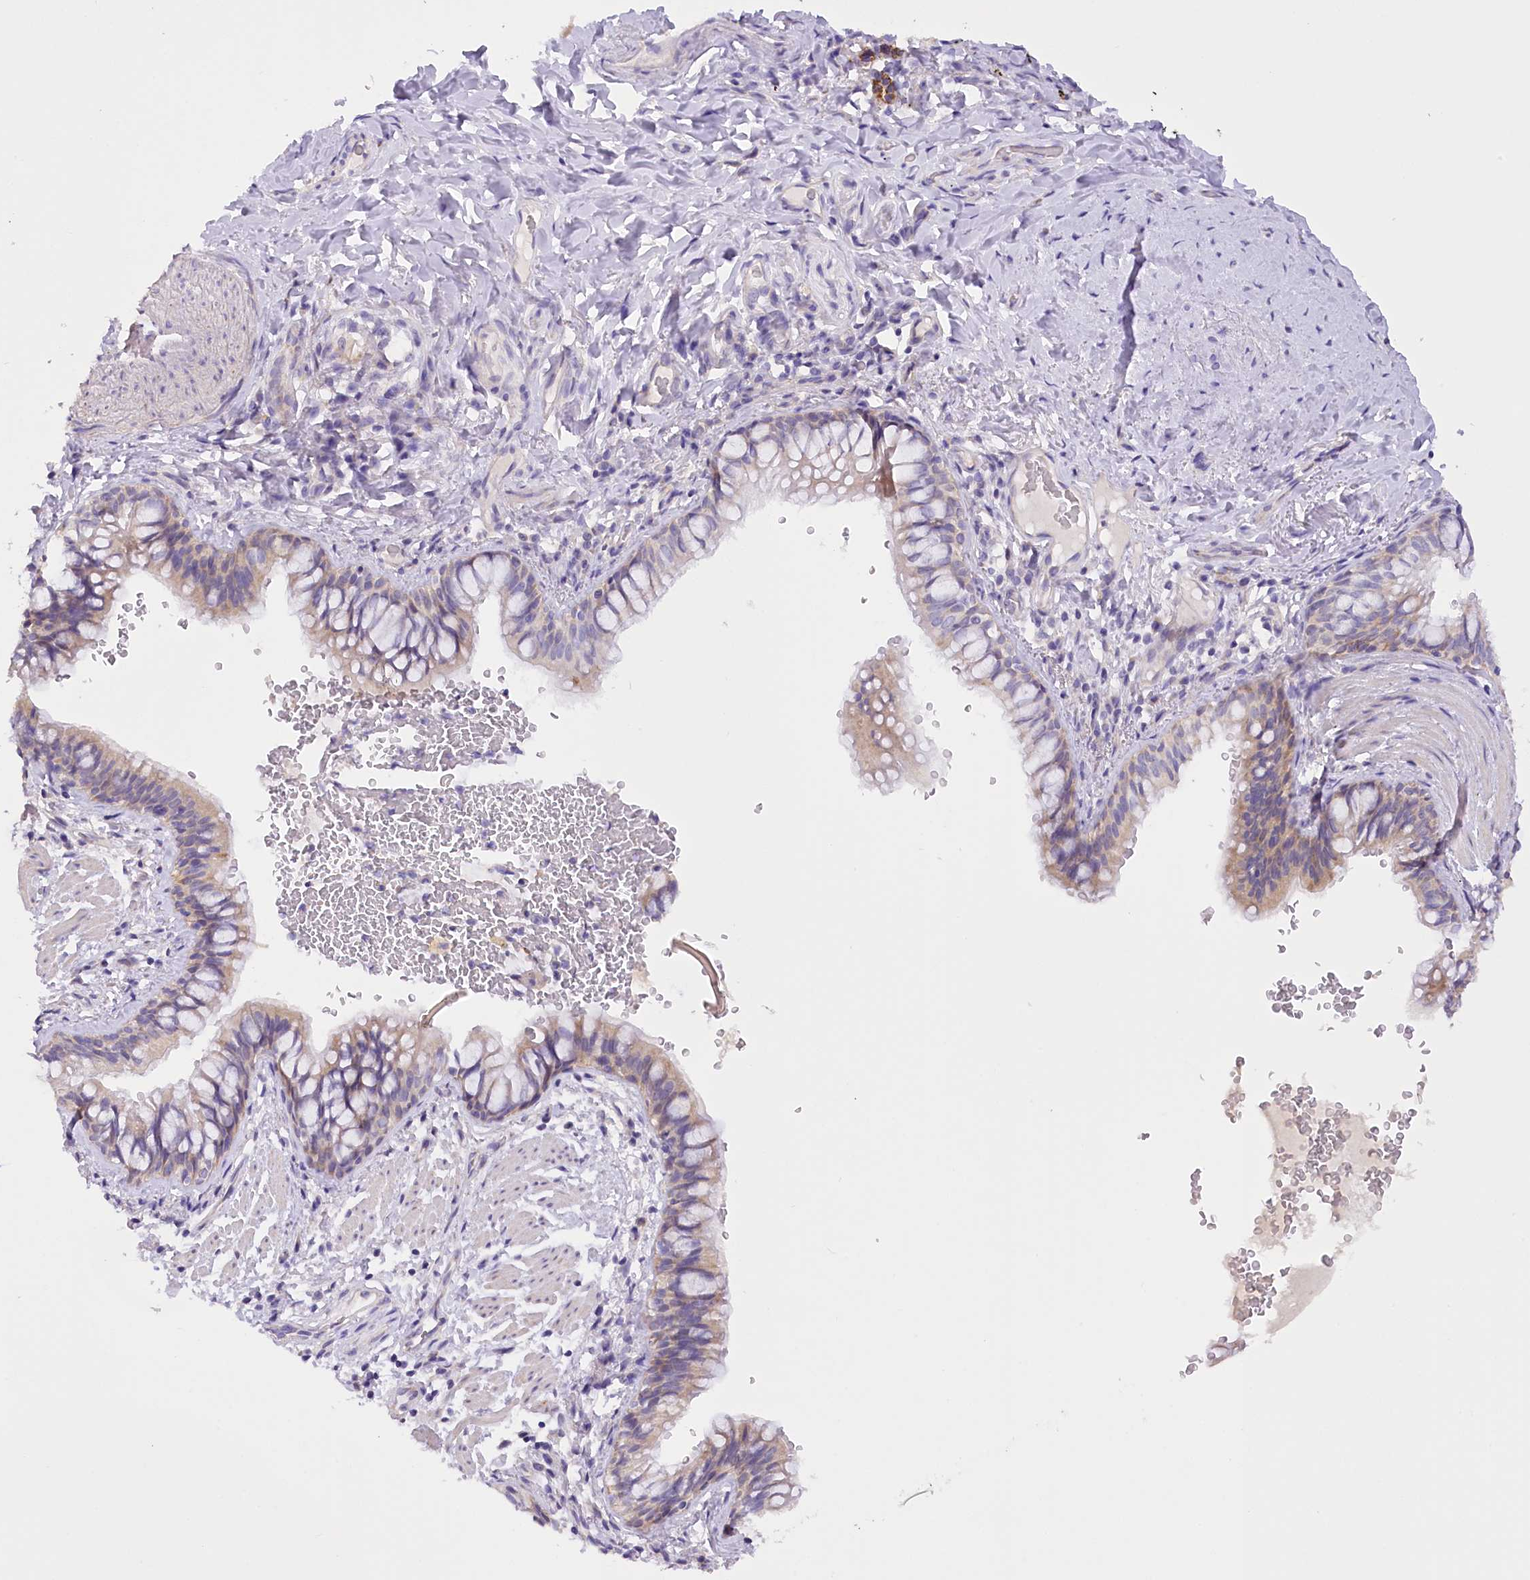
{"staining": {"intensity": "weak", "quantity": "25%-75%", "location": "cytoplasmic/membranous"}, "tissue": "bronchus", "cell_type": "Respiratory epithelial cells", "image_type": "normal", "snomed": [{"axis": "morphology", "description": "Normal tissue, NOS"}, {"axis": "topography", "description": "Cartilage tissue"}, {"axis": "topography", "description": "Bronchus"}], "caption": "Bronchus stained for a protein shows weak cytoplasmic/membranous positivity in respiratory epithelial cells. (DAB IHC, brown staining for protein, blue staining for nuclei).", "gene": "DCUN1D1", "patient": {"sex": "female", "age": 36}}